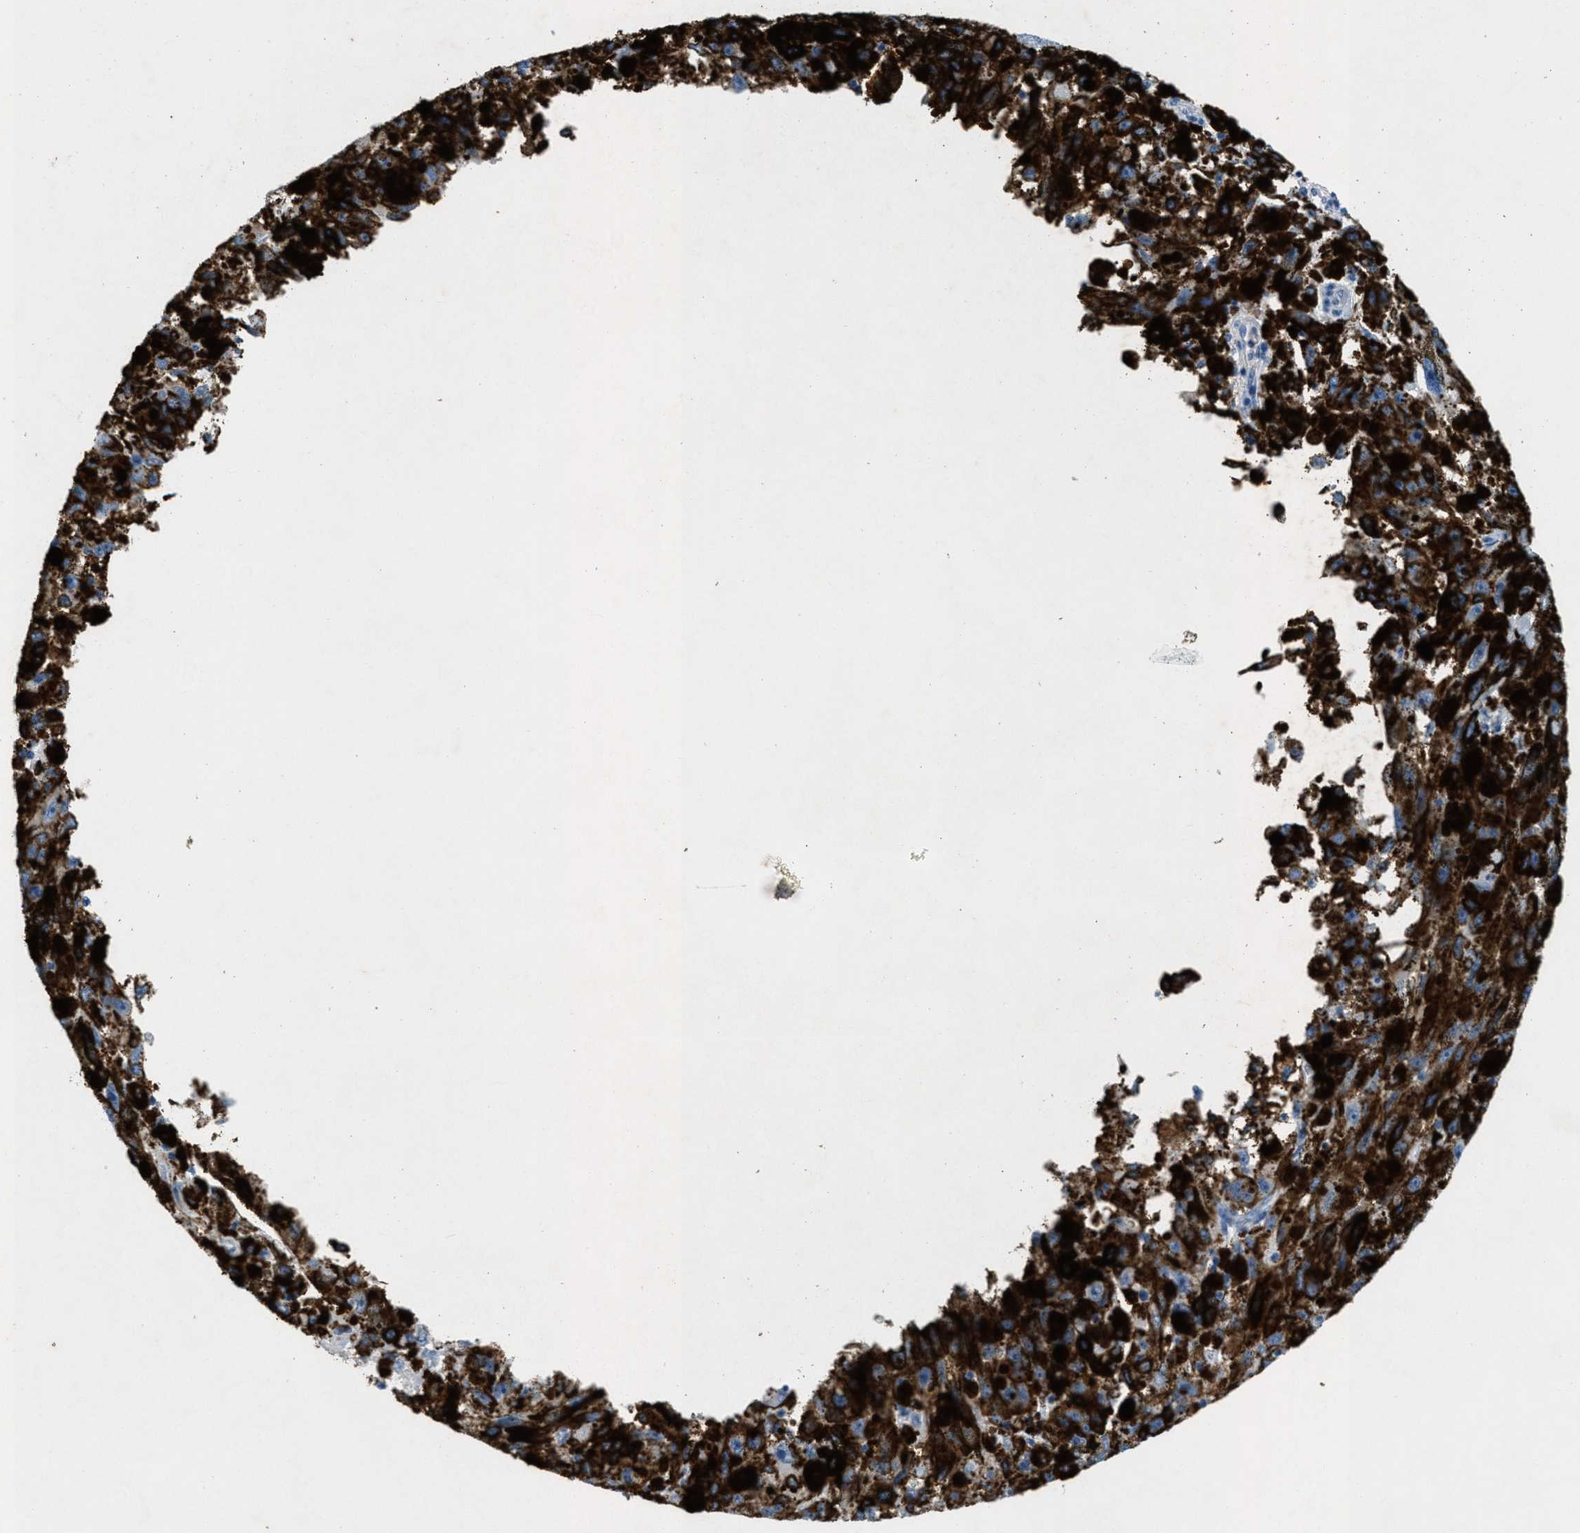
{"staining": {"intensity": "negative", "quantity": "none", "location": "none"}, "tissue": "melanoma", "cell_type": "Tumor cells", "image_type": "cancer", "snomed": [{"axis": "morphology", "description": "Malignant melanoma, NOS"}, {"axis": "topography", "description": "Skin"}], "caption": "DAB immunohistochemical staining of human melanoma reveals no significant expression in tumor cells.", "gene": "GALNT17", "patient": {"sex": "female", "age": 104}}